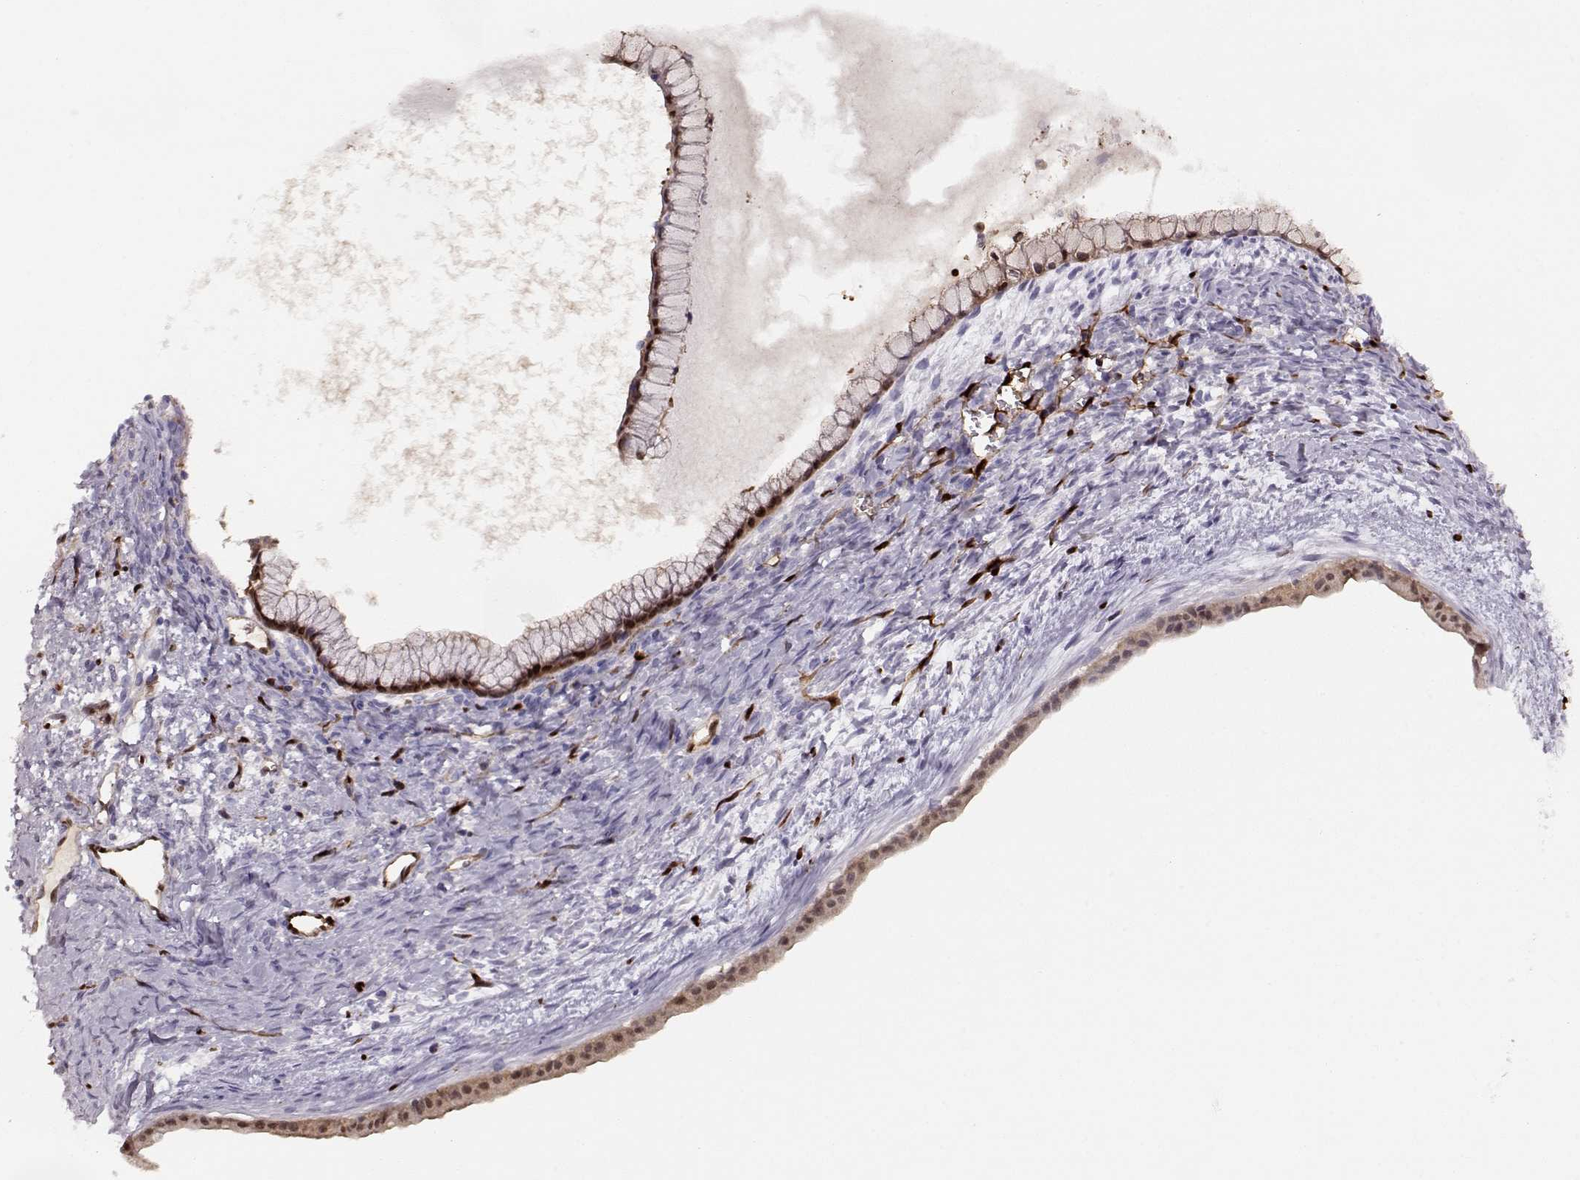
{"staining": {"intensity": "moderate", "quantity": ">75%", "location": "nuclear"}, "tissue": "ovarian cancer", "cell_type": "Tumor cells", "image_type": "cancer", "snomed": [{"axis": "morphology", "description": "Cystadenocarcinoma, mucinous, NOS"}, {"axis": "topography", "description": "Ovary"}], "caption": "A high-resolution image shows IHC staining of mucinous cystadenocarcinoma (ovarian), which shows moderate nuclear expression in approximately >75% of tumor cells. (Stains: DAB (3,3'-diaminobenzidine) in brown, nuclei in blue, Microscopy: brightfield microscopy at high magnification).", "gene": "PNP", "patient": {"sex": "female", "age": 41}}